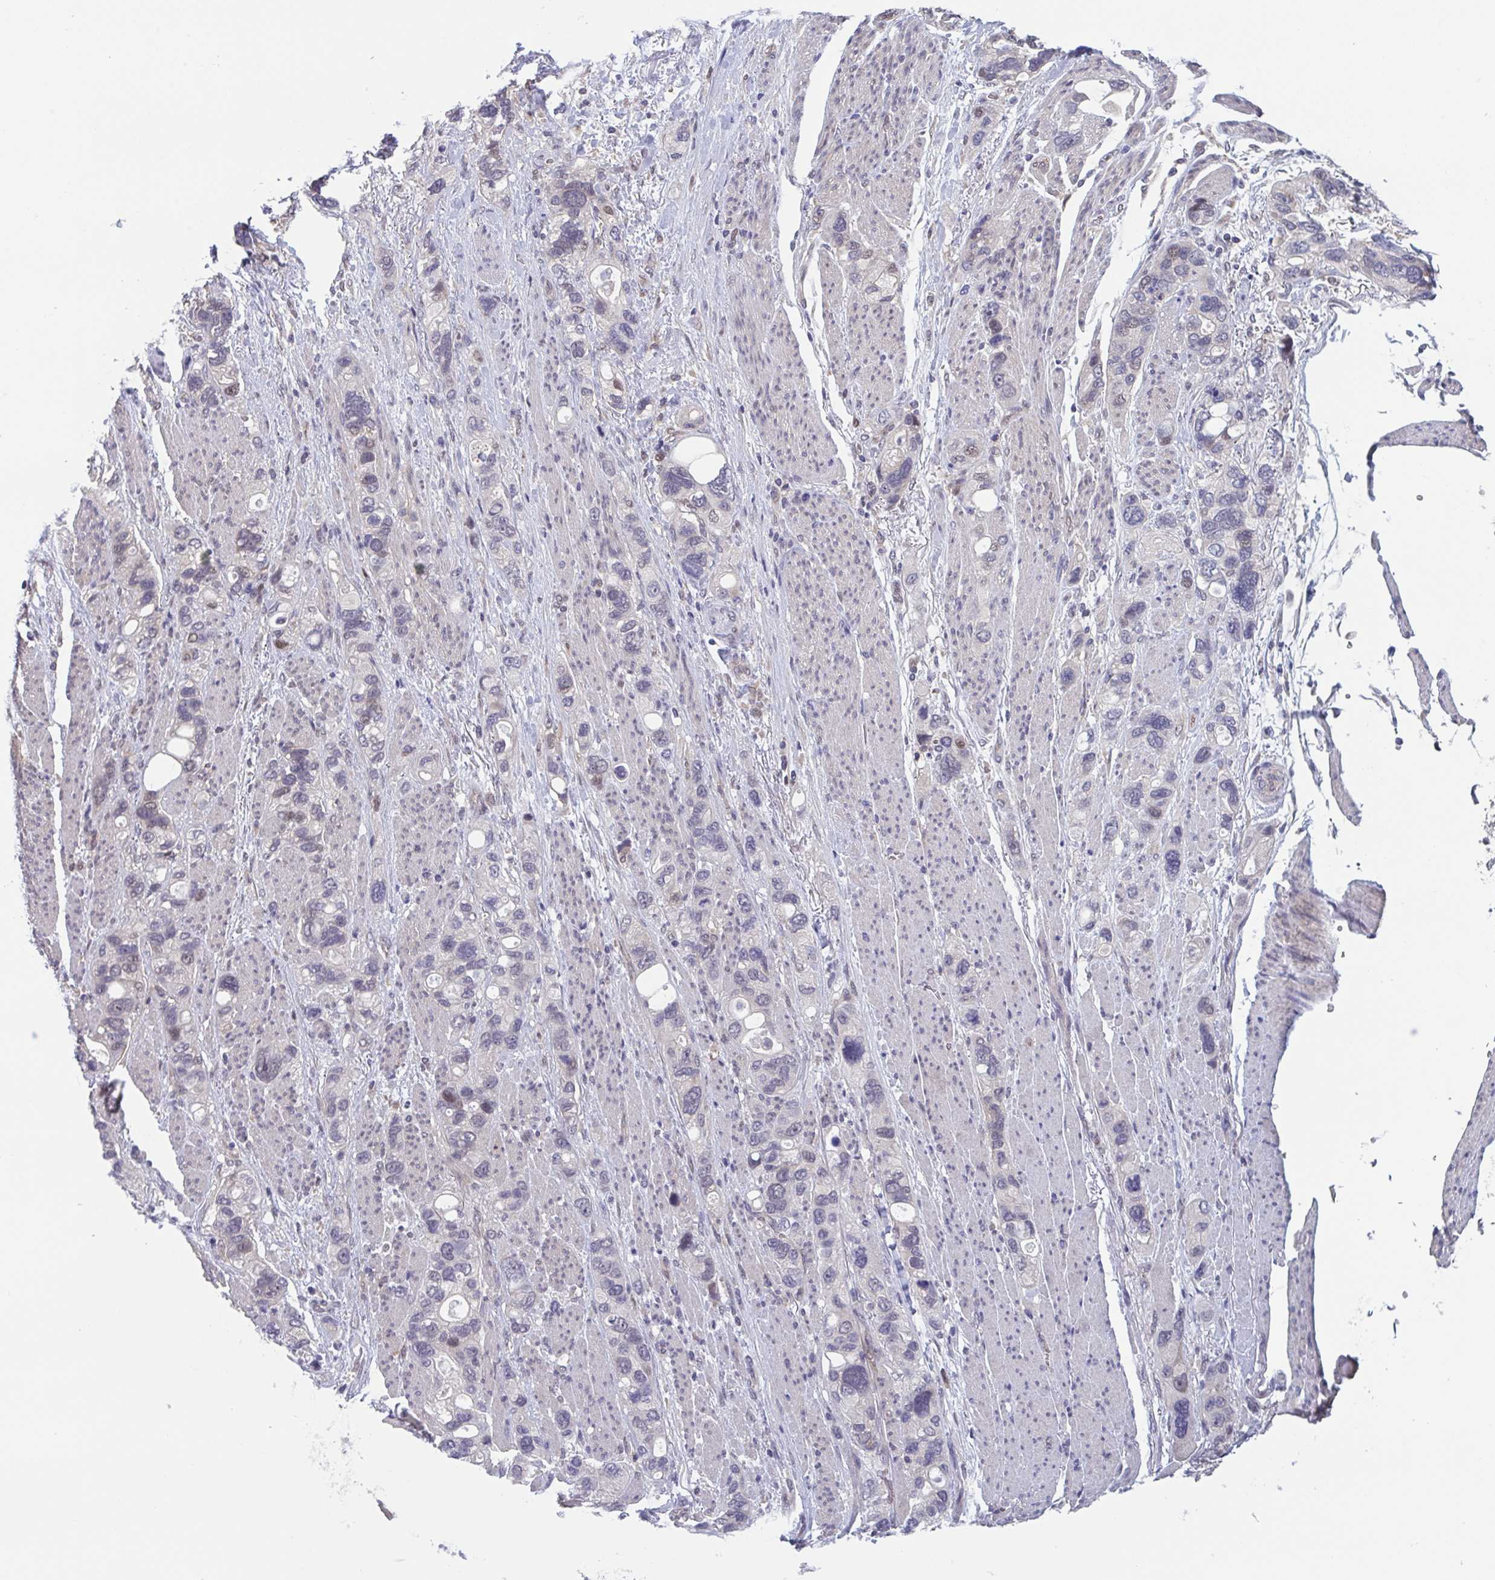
{"staining": {"intensity": "weak", "quantity": "<25%", "location": "nuclear"}, "tissue": "stomach cancer", "cell_type": "Tumor cells", "image_type": "cancer", "snomed": [{"axis": "morphology", "description": "Adenocarcinoma, NOS"}, {"axis": "topography", "description": "Stomach, upper"}], "caption": "Immunohistochemistry (IHC) photomicrograph of neoplastic tissue: human adenocarcinoma (stomach) stained with DAB (3,3'-diaminobenzidine) displays no significant protein staining in tumor cells.", "gene": "RIOK1", "patient": {"sex": "female", "age": 81}}